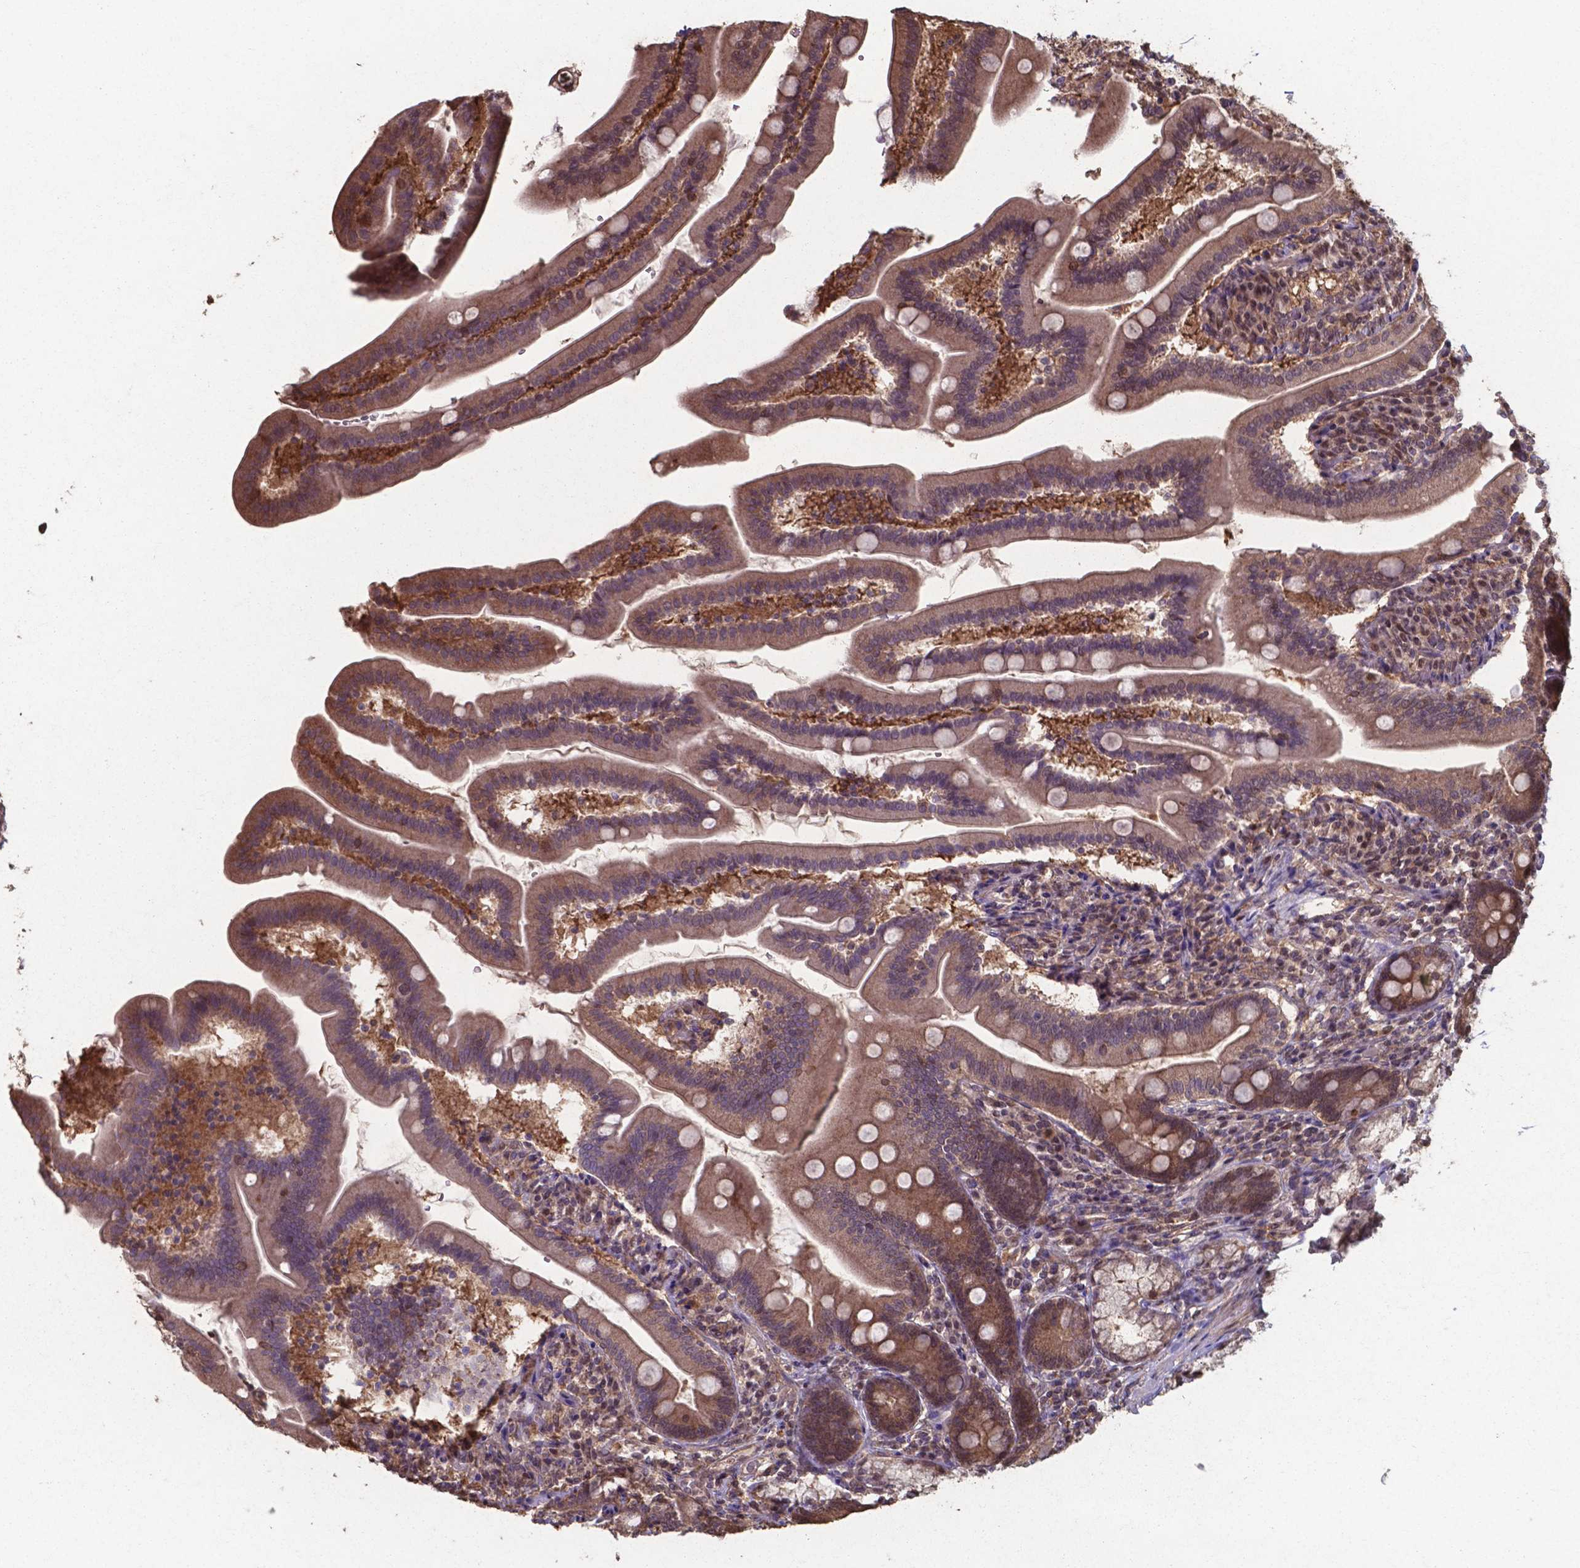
{"staining": {"intensity": "moderate", "quantity": ">75%", "location": "cytoplasmic/membranous,nuclear"}, "tissue": "duodenum", "cell_type": "Glandular cells", "image_type": "normal", "snomed": [{"axis": "morphology", "description": "Normal tissue, NOS"}, {"axis": "topography", "description": "Duodenum"}], "caption": "Immunohistochemistry (DAB) staining of normal human duodenum reveals moderate cytoplasmic/membranous,nuclear protein expression in about >75% of glandular cells.", "gene": "CHP2", "patient": {"sex": "female", "age": 67}}